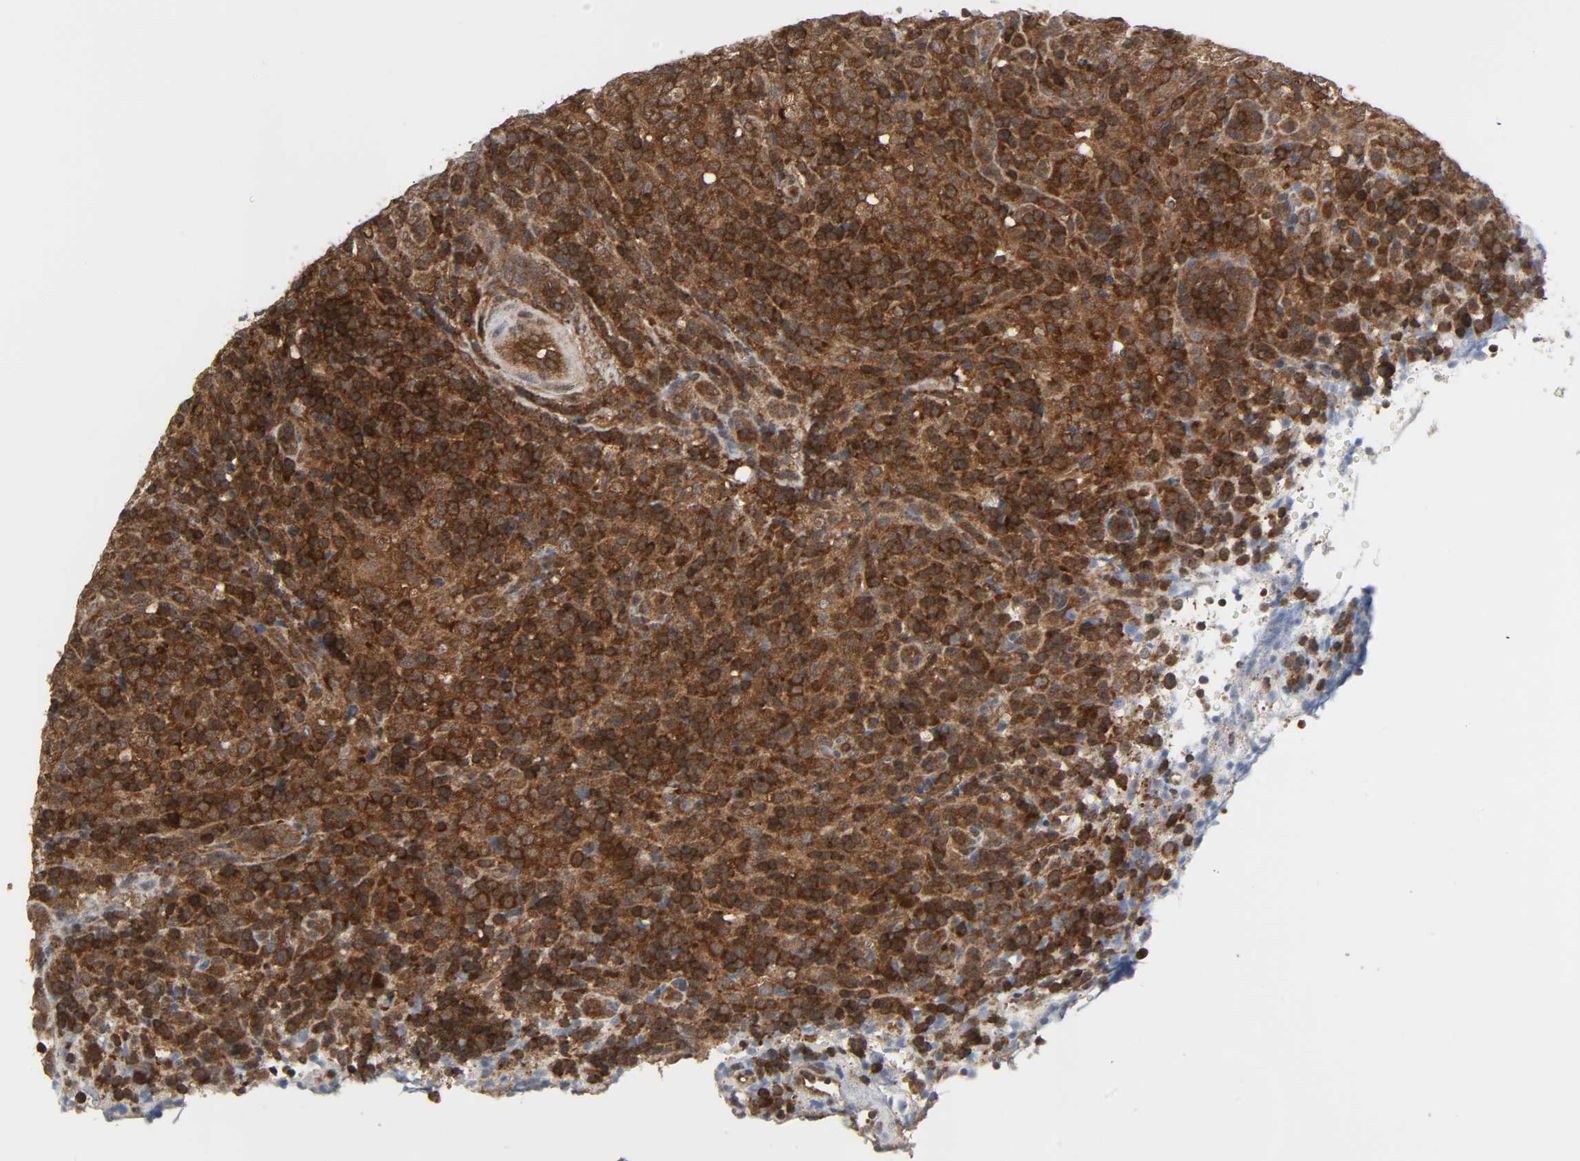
{"staining": {"intensity": "strong", "quantity": ">75%", "location": "cytoplasmic/membranous"}, "tissue": "lymphoma", "cell_type": "Tumor cells", "image_type": "cancer", "snomed": [{"axis": "morphology", "description": "Malignant lymphoma, non-Hodgkin's type, High grade"}, {"axis": "topography", "description": "Lymph node"}], "caption": "Tumor cells exhibit strong cytoplasmic/membranous staining in approximately >75% of cells in high-grade malignant lymphoma, non-Hodgkin's type. (Brightfield microscopy of DAB IHC at high magnification).", "gene": "GSK3A", "patient": {"sex": "female", "age": 76}}